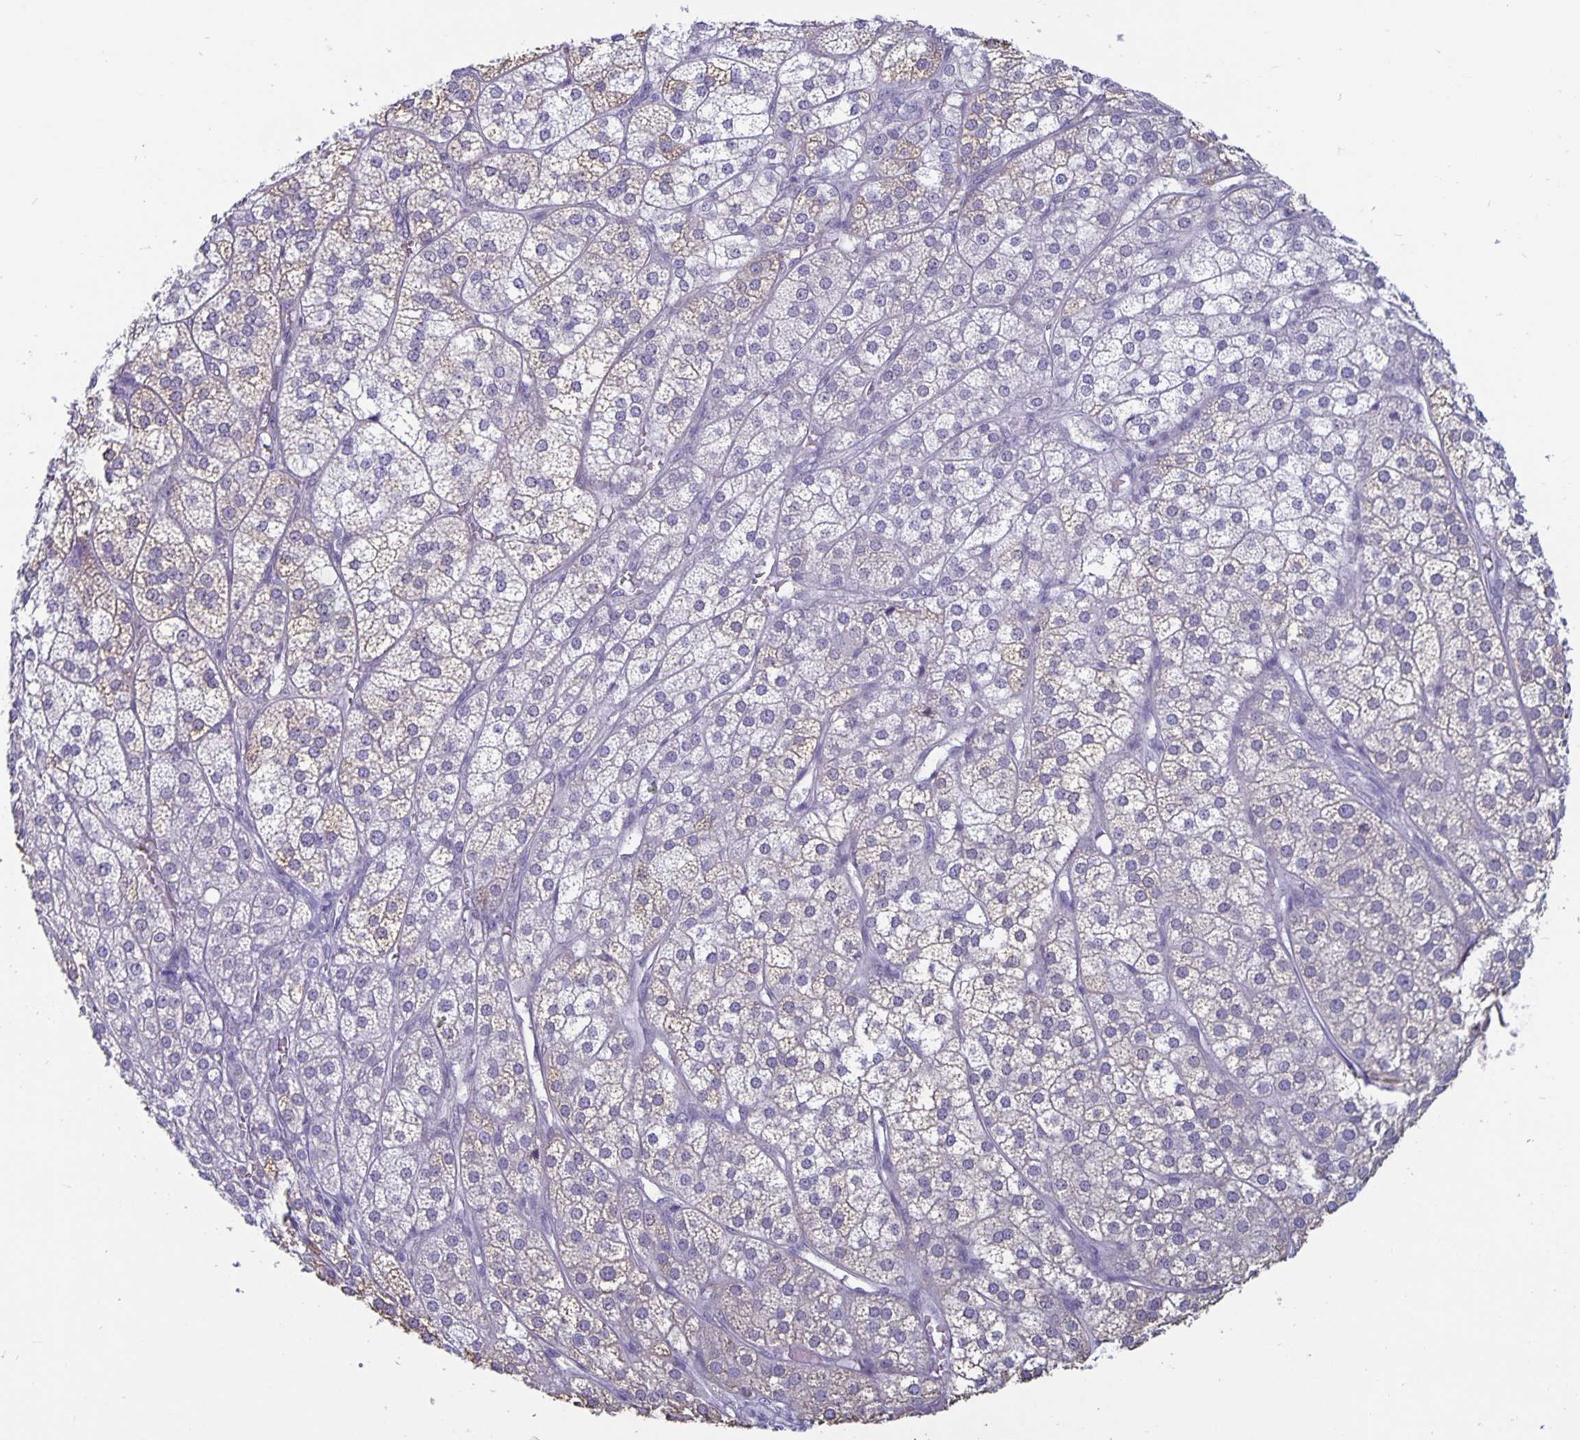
{"staining": {"intensity": "weak", "quantity": "25%-75%", "location": "cytoplasmic/membranous"}, "tissue": "adrenal gland", "cell_type": "Glandular cells", "image_type": "normal", "snomed": [{"axis": "morphology", "description": "Normal tissue, NOS"}, {"axis": "topography", "description": "Adrenal gland"}], "caption": "Protein expression by immunohistochemistry (IHC) exhibits weak cytoplasmic/membranous expression in approximately 25%-75% of glandular cells in unremarkable adrenal gland. (DAB (3,3'-diaminobenzidine) IHC with brightfield microscopy, high magnification).", "gene": "PLCB3", "patient": {"sex": "female", "age": 60}}